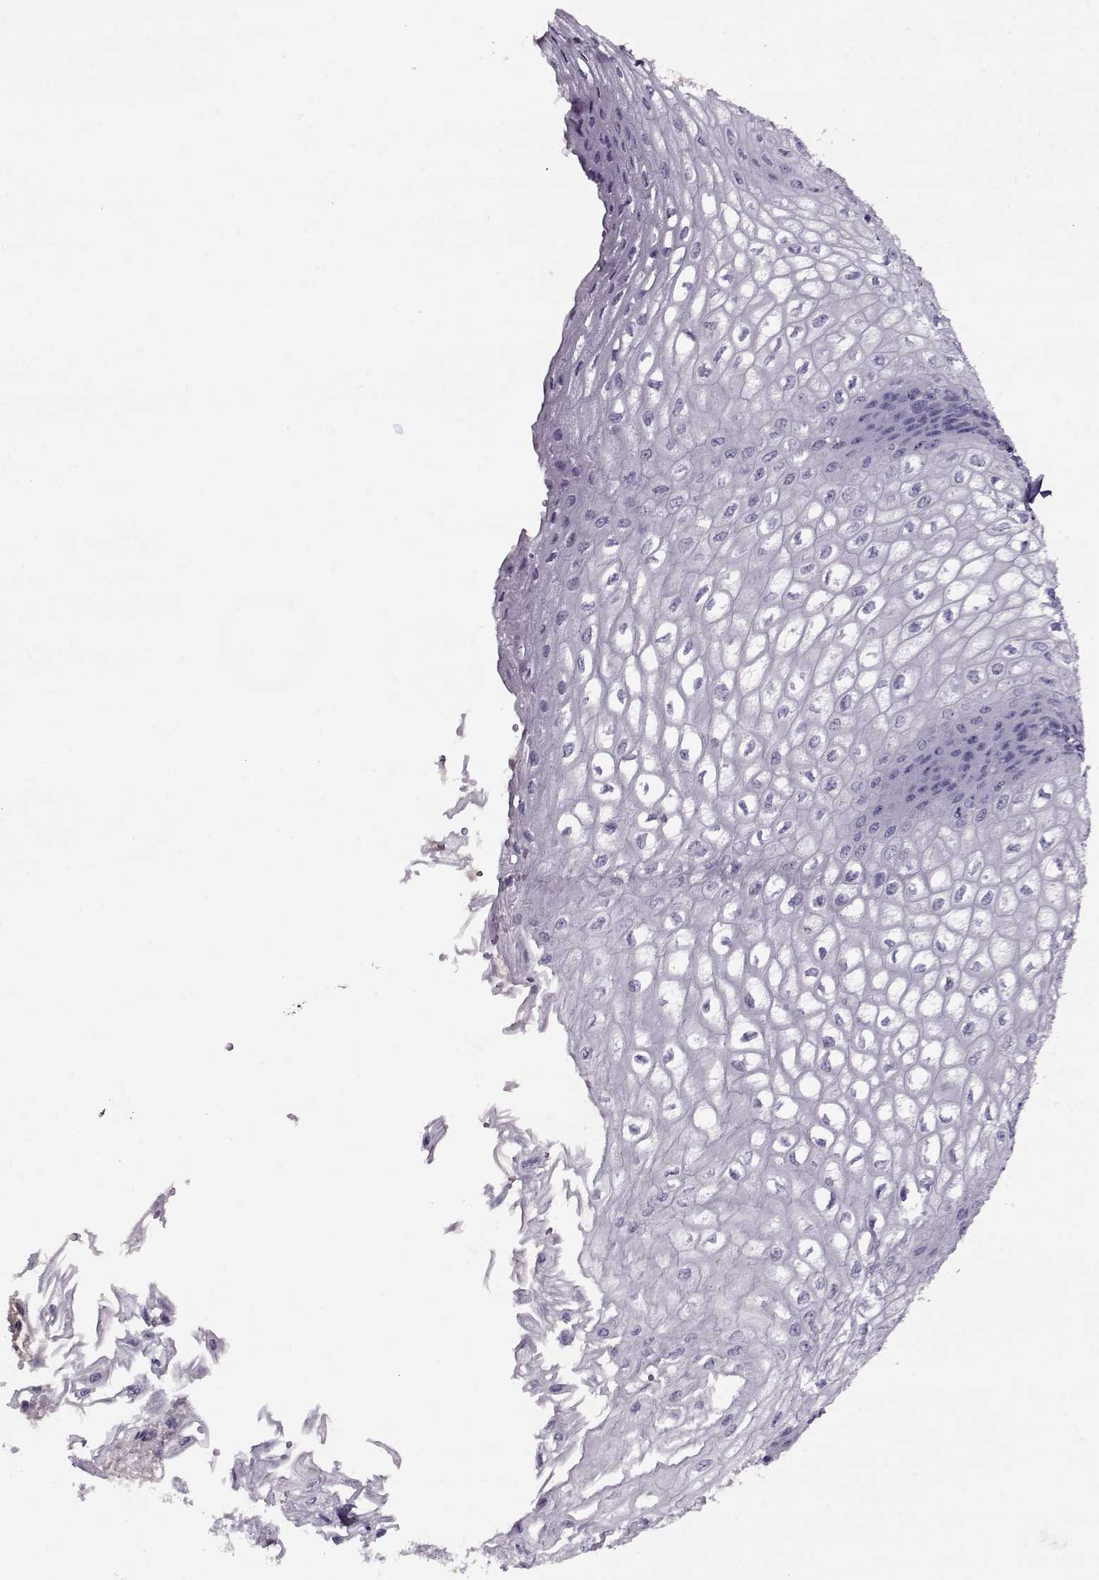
{"staining": {"intensity": "negative", "quantity": "none", "location": "none"}, "tissue": "esophagus", "cell_type": "Squamous epithelial cells", "image_type": "normal", "snomed": [{"axis": "morphology", "description": "Normal tissue, NOS"}, {"axis": "topography", "description": "Esophagus"}], "caption": "Protein analysis of unremarkable esophagus shows no significant expression in squamous epithelial cells.", "gene": "PP2D1", "patient": {"sex": "male", "age": 58}}